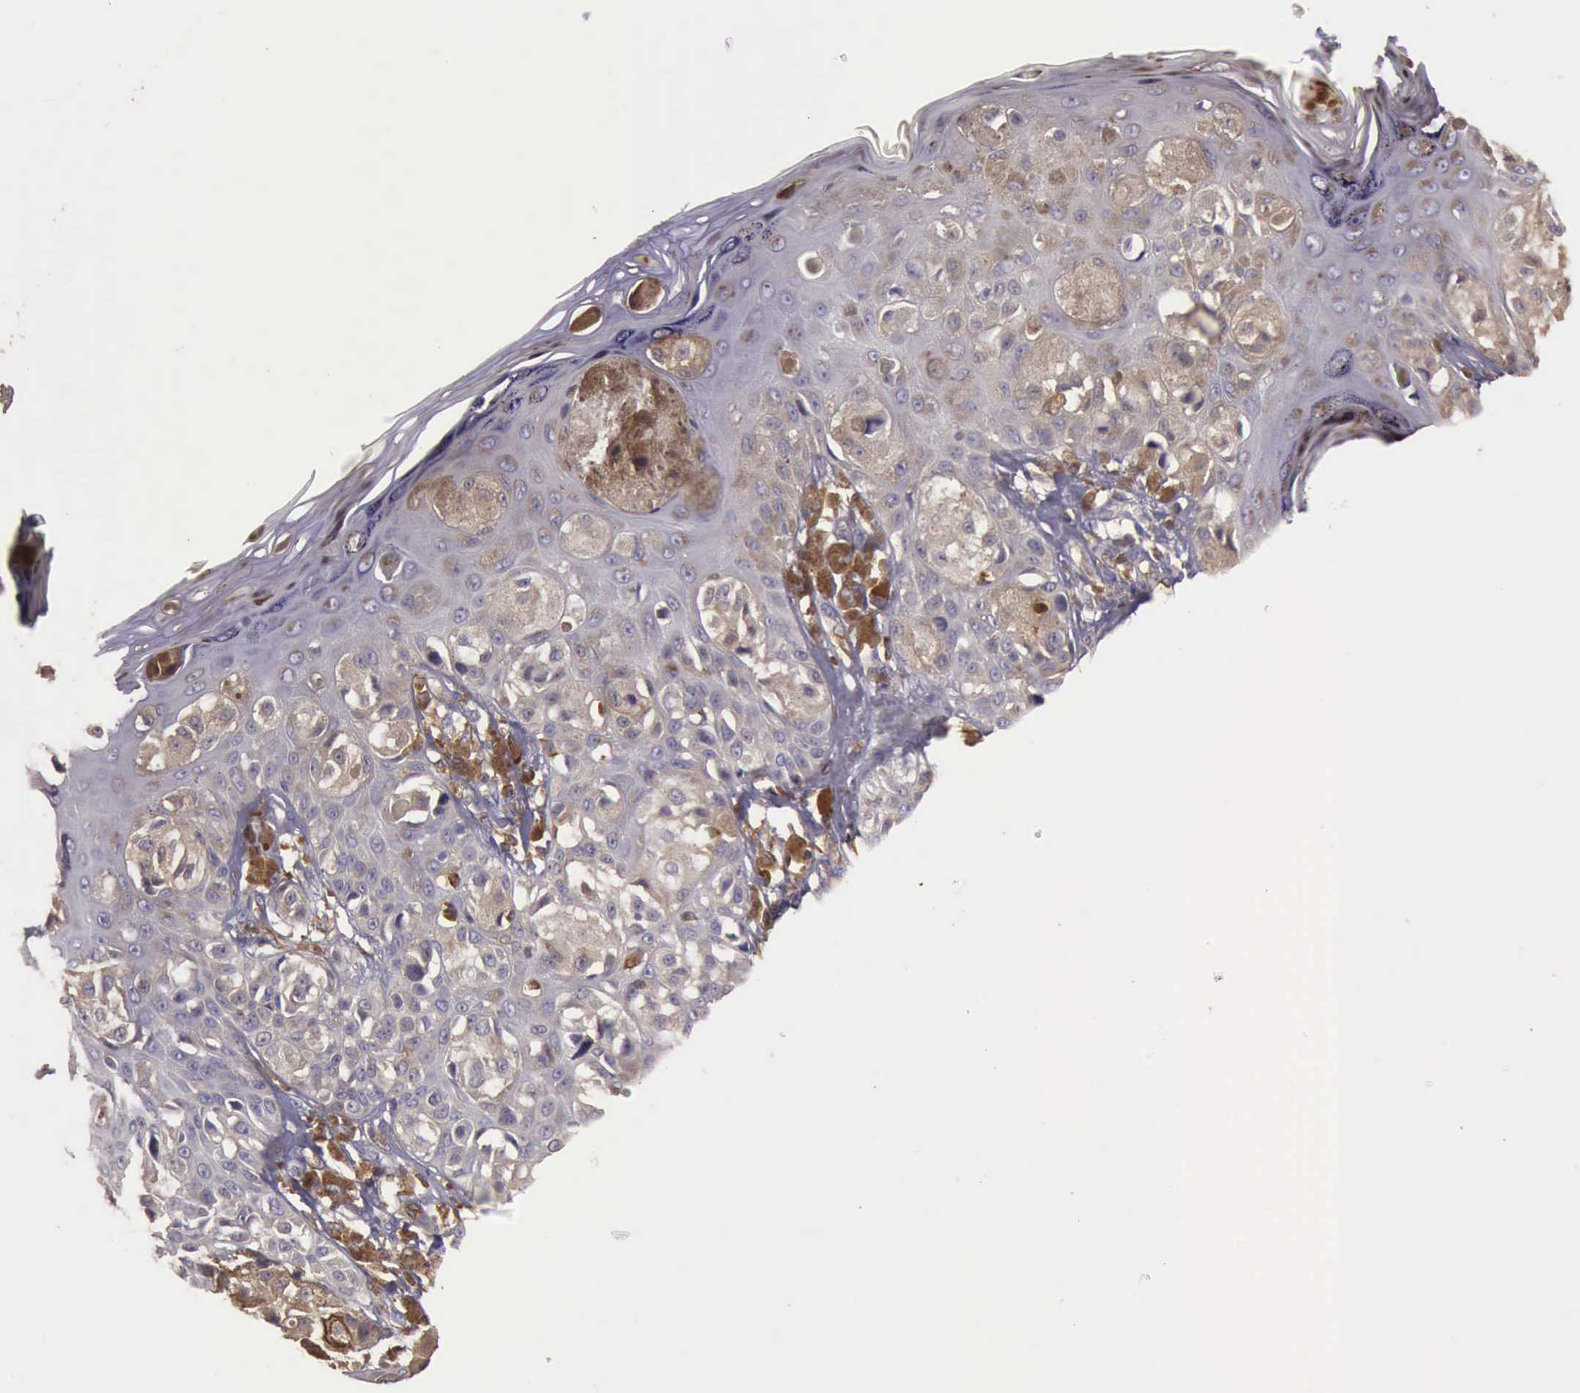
{"staining": {"intensity": "weak", "quantity": "25%-75%", "location": "cytoplasmic/membranous"}, "tissue": "melanoma", "cell_type": "Tumor cells", "image_type": "cancer", "snomed": [{"axis": "morphology", "description": "Malignant melanoma, NOS"}, {"axis": "topography", "description": "Skin"}], "caption": "Protein expression by IHC reveals weak cytoplasmic/membranous positivity in approximately 25%-75% of tumor cells in melanoma.", "gene": "ARHGAP4", "patient": {"sex": "female", "age": 55}}